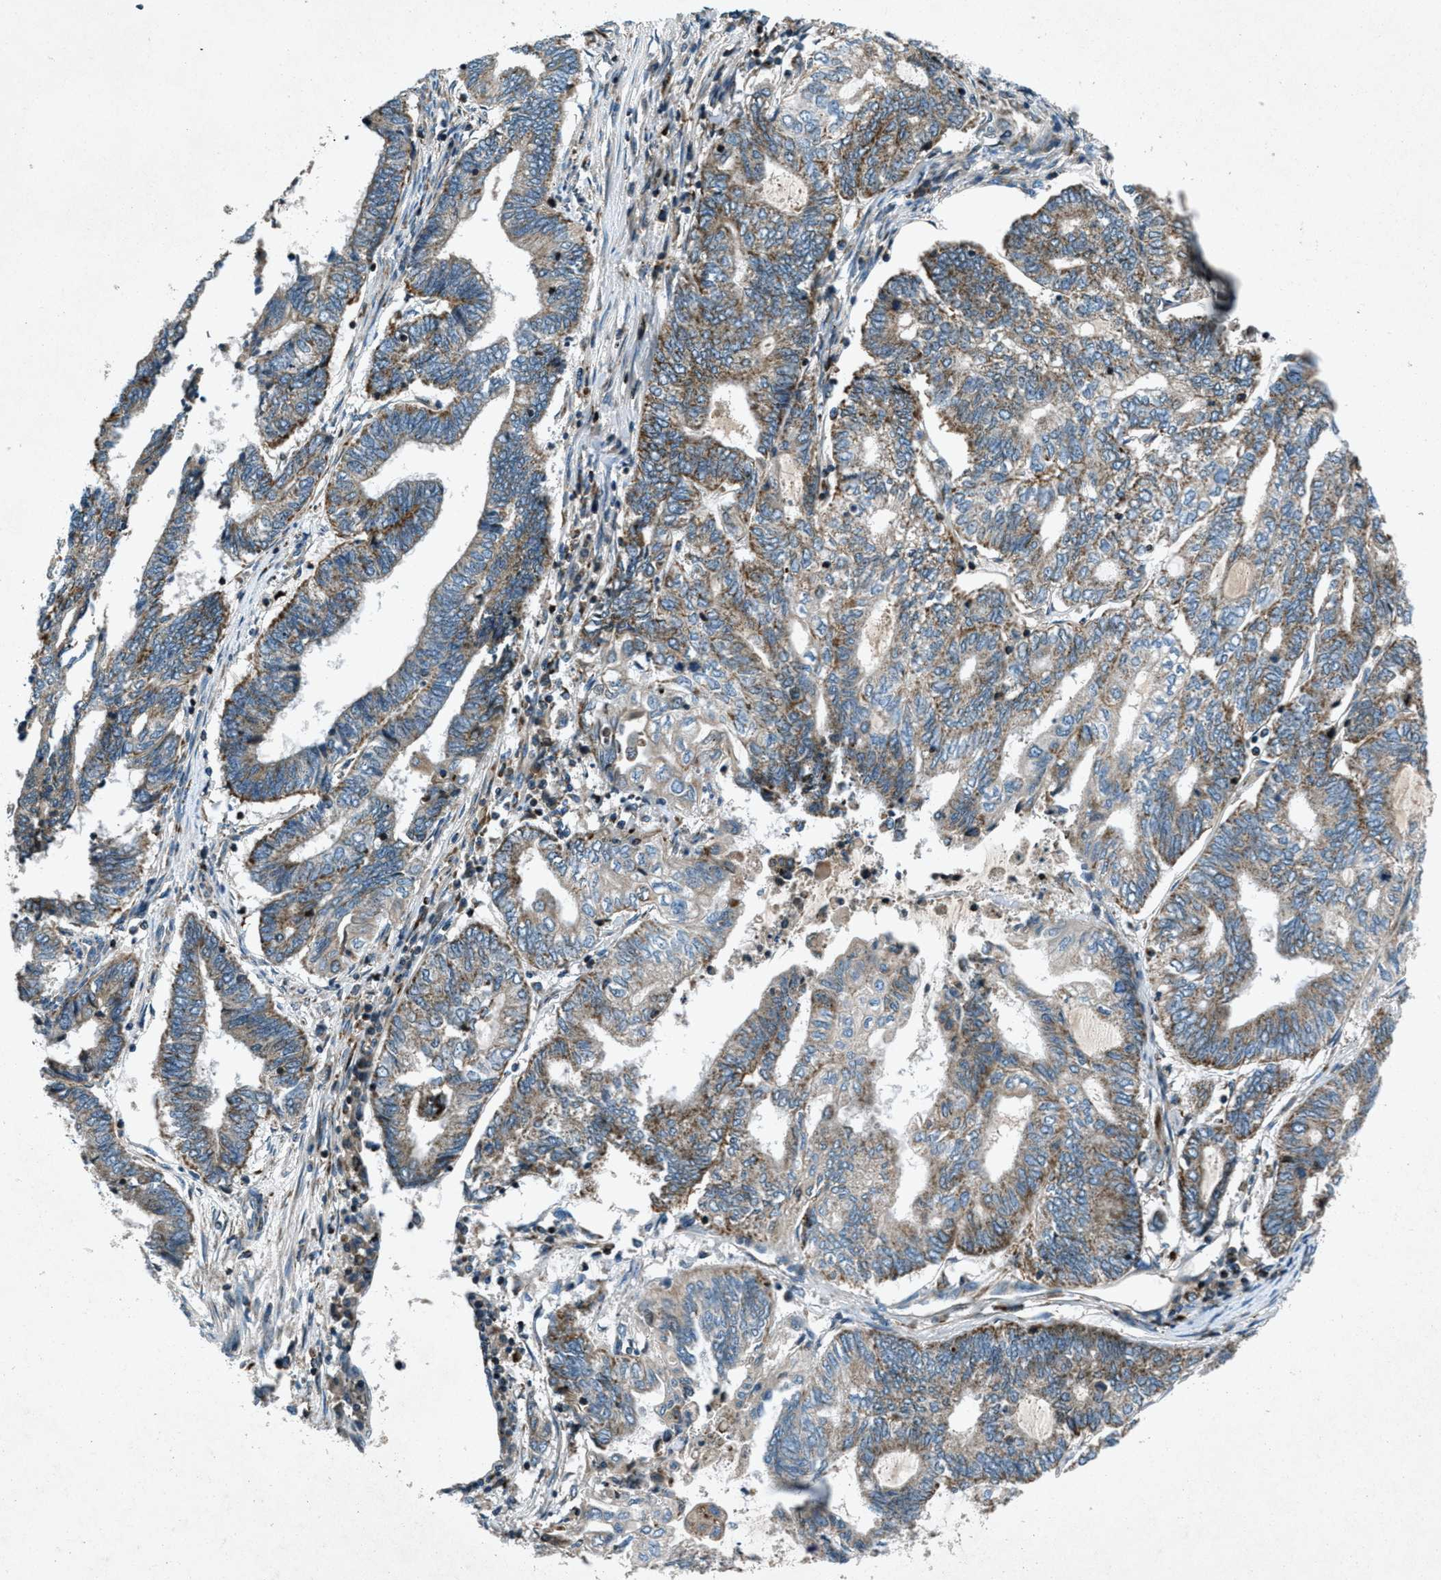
{"staining": {"intensity": "moderate", "quantity": ">75%", "location": "cytoplasmic/membranous"}, "tissue": "endometrial cancer", "cell_type": "Tumor cells", "image_type": "cancer", "snomed": [{"axis": "morphology", "description": "Adenocarcinoma, NOS"}, {"axis": "topography", "description": "Uterus"}, {"axis": "topography", "description": "Endometrium"}], "caption": "Approximately >75% of tumor cells in human endometrial cancer (adenocarcinoma) demonstrate moderate cytoplasmic/membranous protein staining as visualized by brown immunohistochemical staining.", "gene": "CLEC2D", "patient": {"sex": "female", "age": 70}}